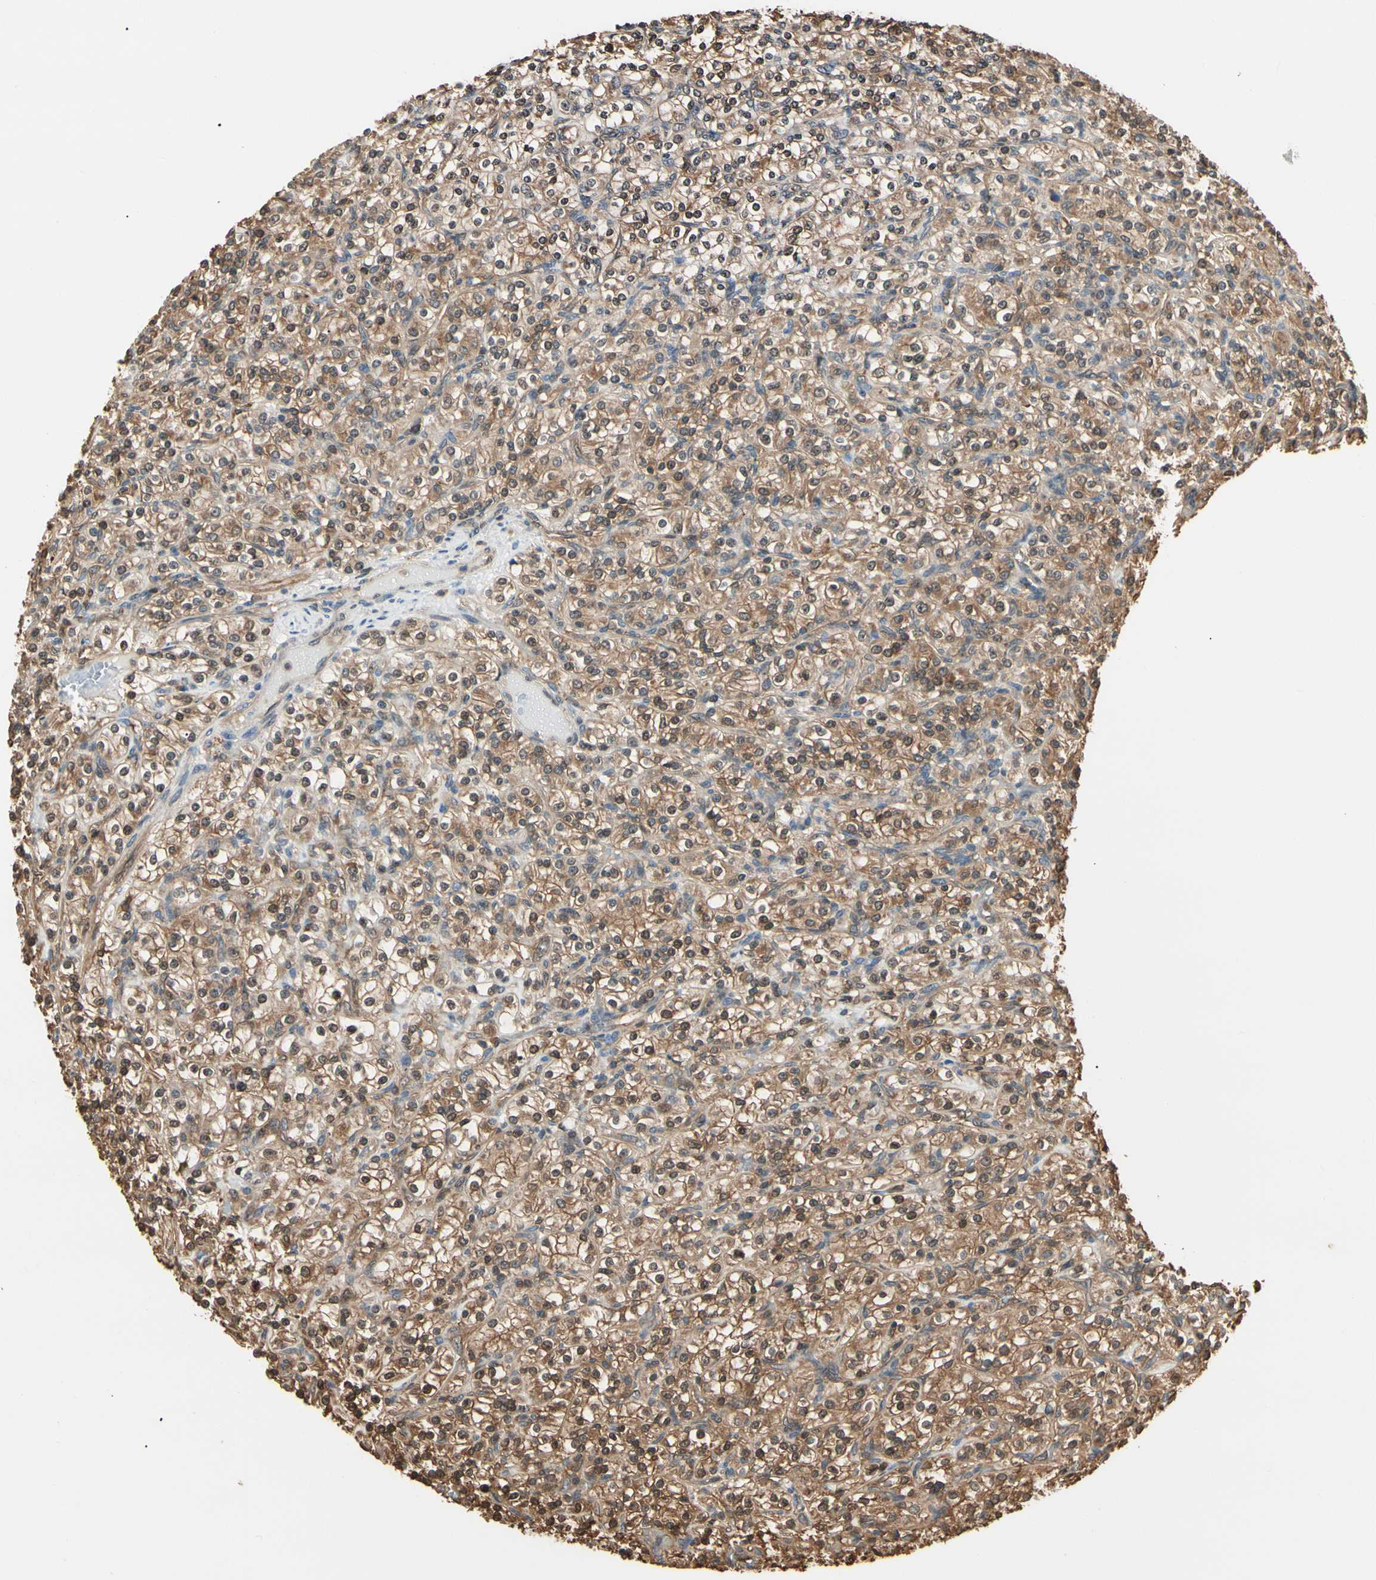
{"staining": {"intensity": "moderate", "quantity": ">75%", "location": "cytoplasmic/membranous"}, "tissue": "renal cancer", "cell_type": "Tumor cells", "image_type": "cancer", "snomed": [{"axis": "morphology", "description": "Adenocarcinoma, NOS"}, {"axis": "topography", "description": "Kidney"}], "caption": "Renal cancer (adenocarcinoma) stained with a protein marker shows moderate staining in tumor cells.", "gene": "YWHAE", "patient": {"sex": "male", "age": 77}}